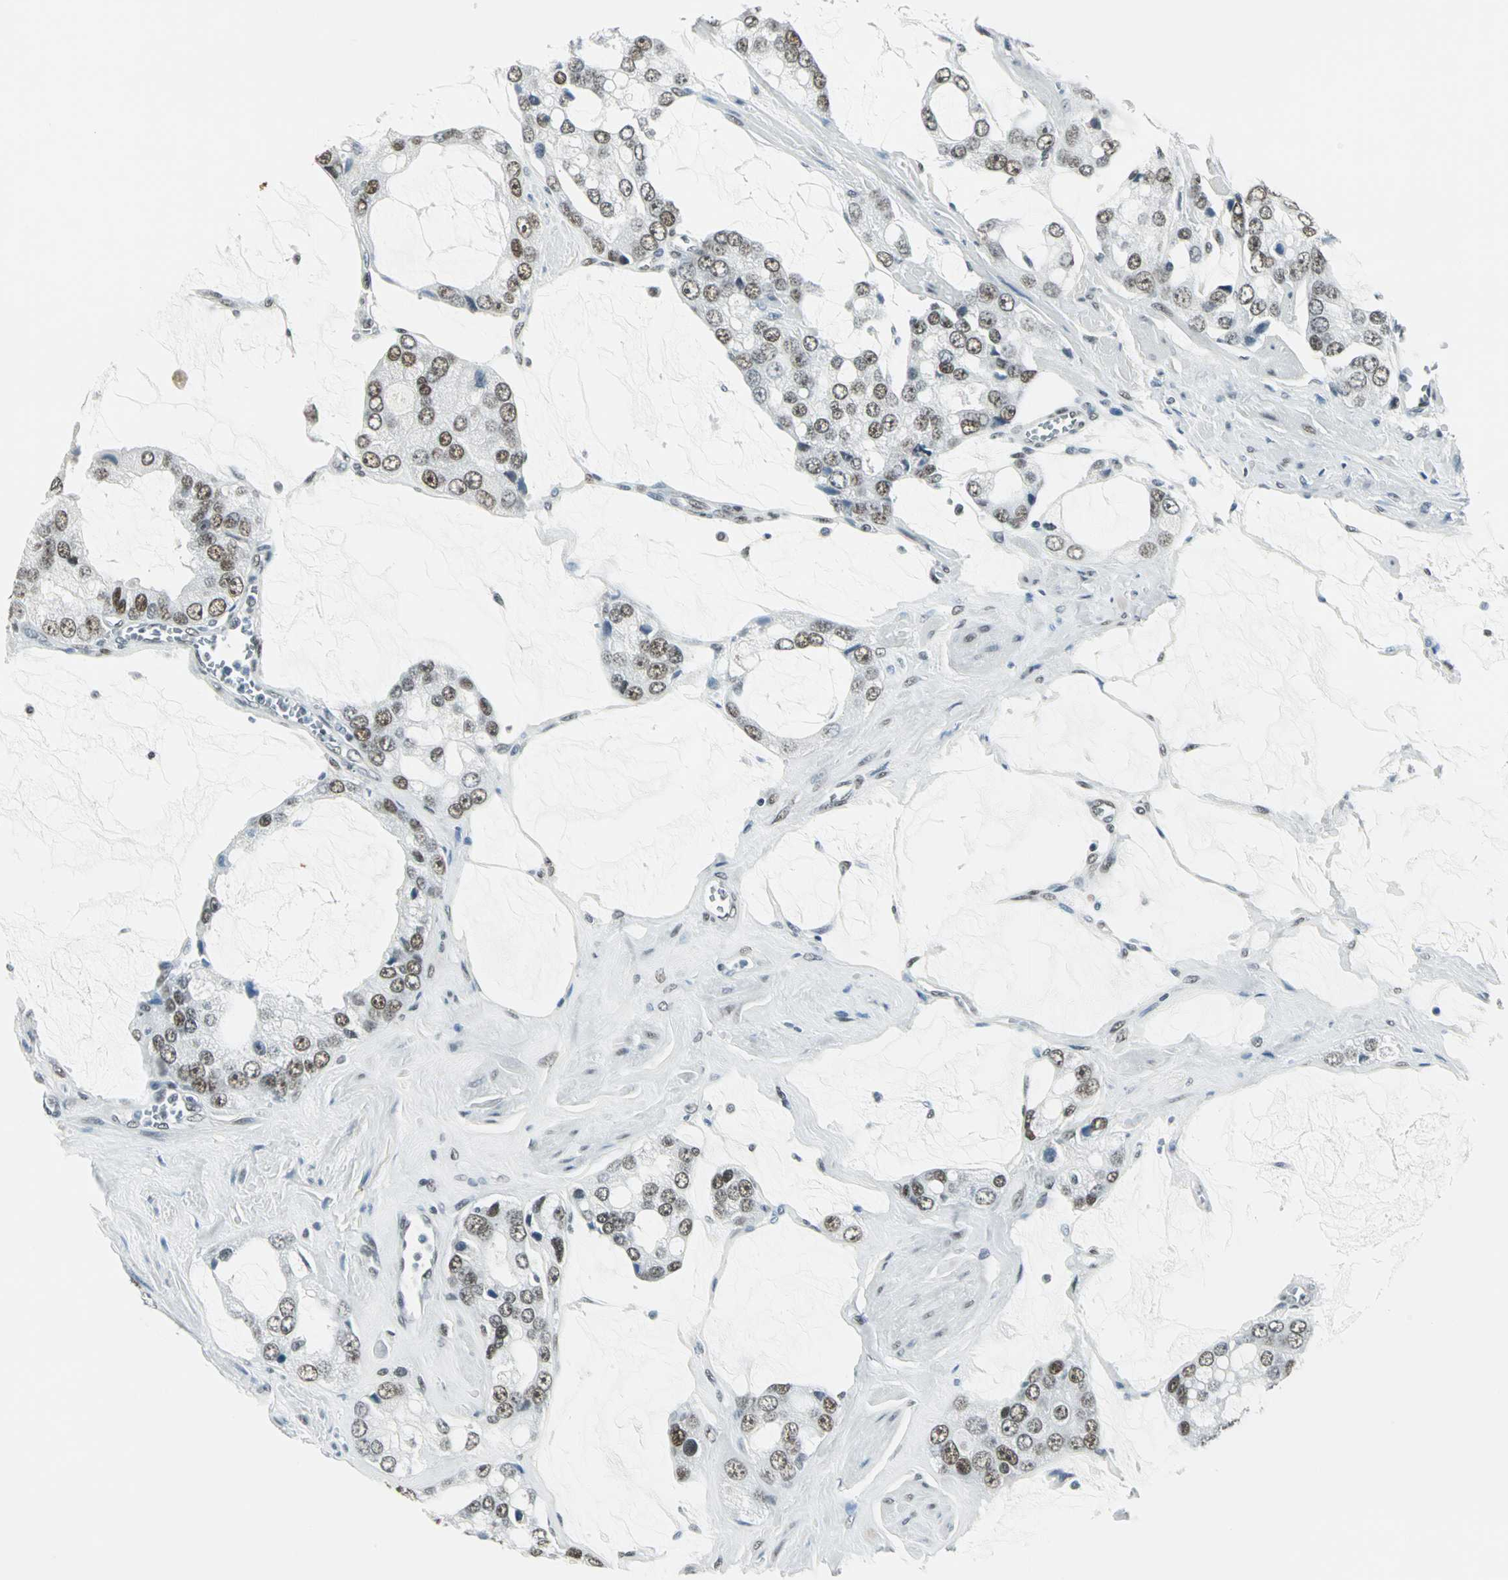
{"staining": {"intensity": "moderate", "quantity": ">75%", "location": "nuclear"}, "tissue": "prostate cancer", "cell_type": "Tumor cells", "image_type": "cancer", "snomed": [{"axis": "morphology", "description": "Adenocarcinoma, High grade"}, {"axis": "topography", "description": "Prostate"}], "caption": "High-power microscopy captured an IHC photomicrograph of prostate cancer, revealing moderate nuclear staining in about >75% of tumor cells. (DAB (3,3'-diaminobenzidine) = brown stain, brightfield microscopy at high magnification).", "gene": "ADNP", "patient": {"sex": "male", "age": 67}}